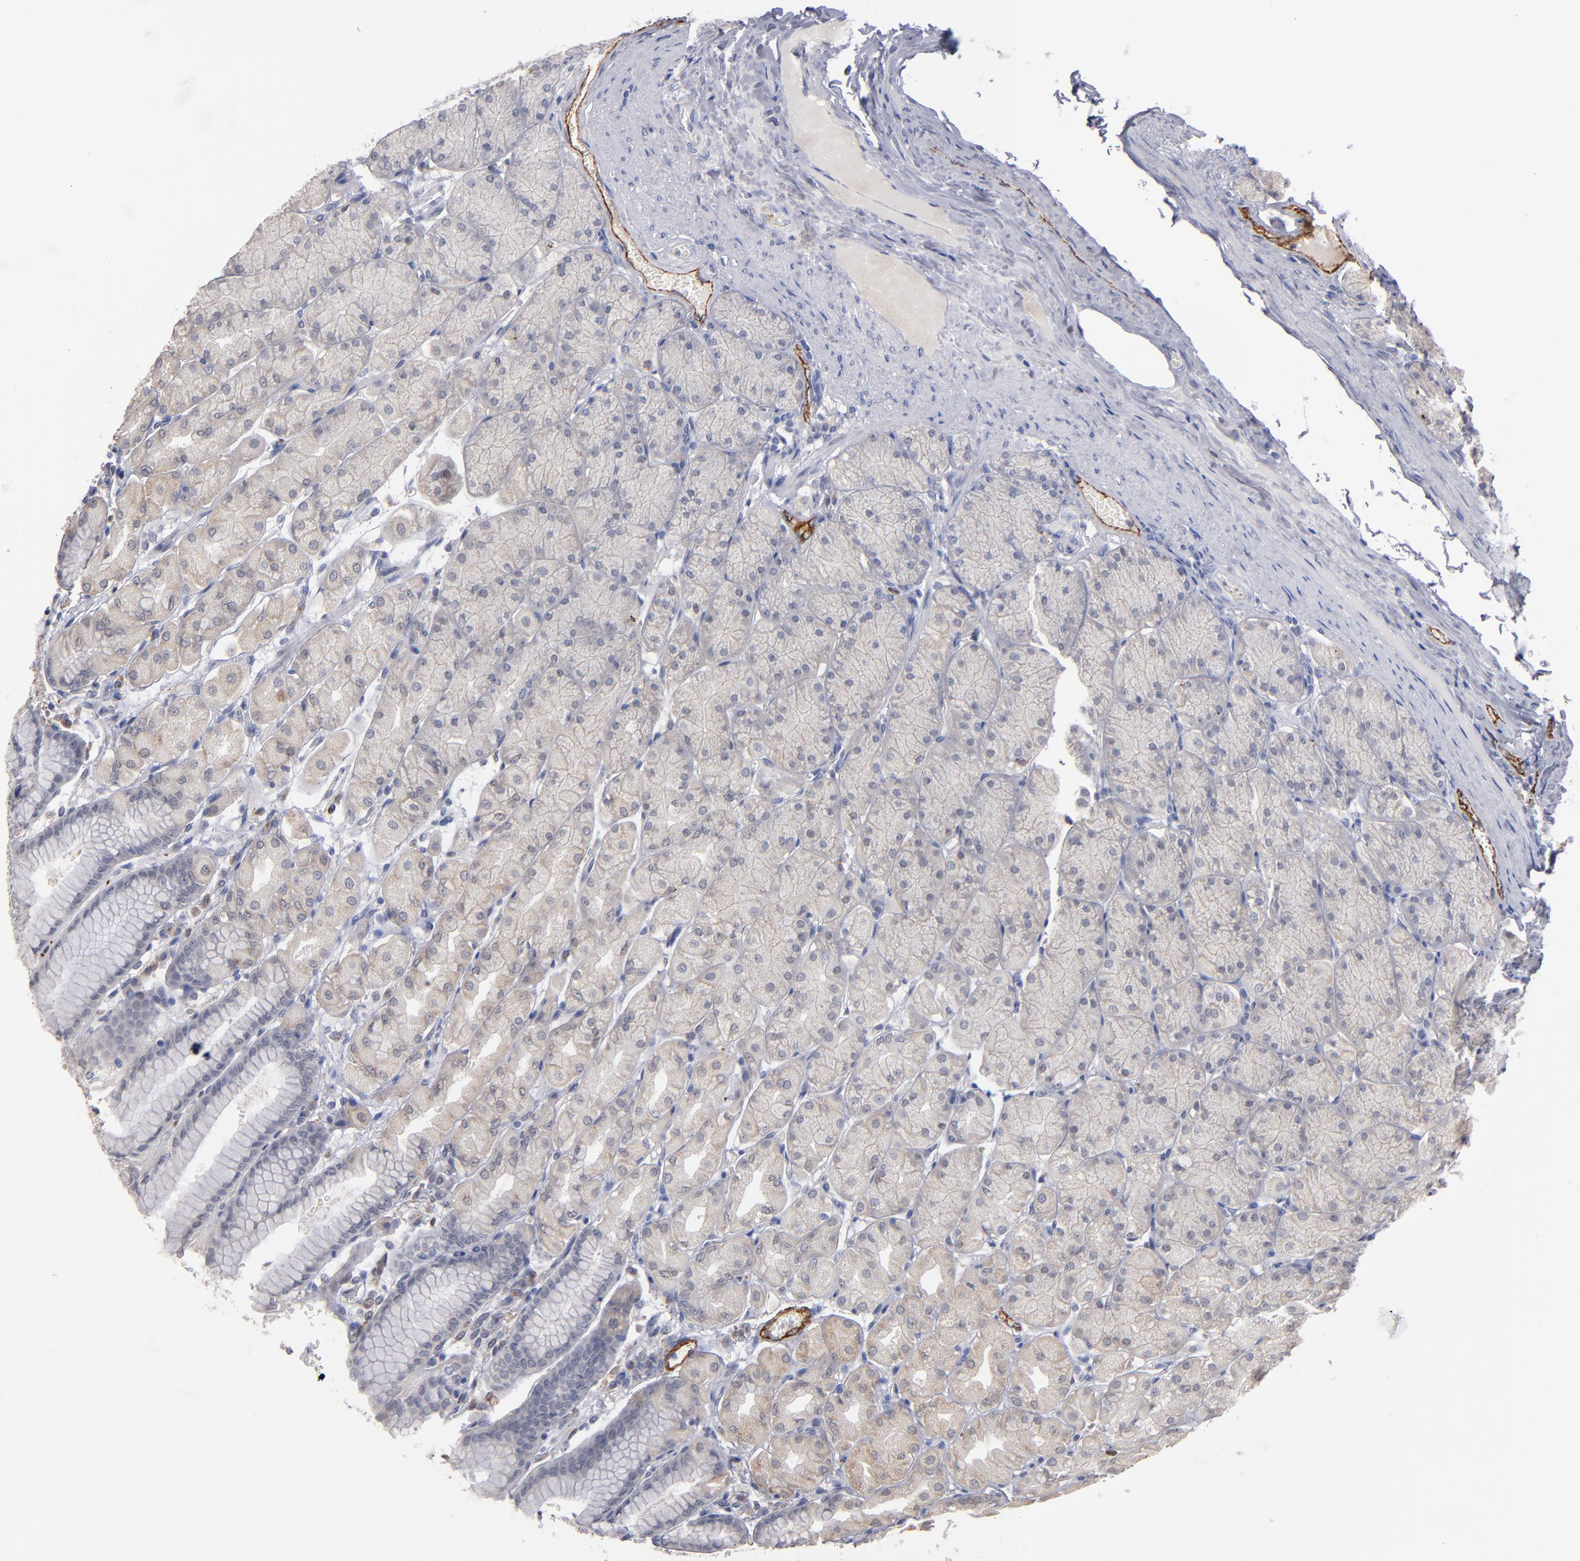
{"staining": {"intensity": "weak", "quantity": "<25%", "location": "cytoplasmic/membranous"}, "tissue": "stomach", "cell_type": "Glandular cells", "image_type": "normal", "snomed": [{"axis": "morphology", "description": "Normal tissue, NOS"}, {"axis": "topography", "description": "Stomach, upper"}], "caption": "Immunohistochemical staining of normal stomach exhibits no significant staining in glandular cells. (Immunohistochemistry (ihc), brightfield microscopy, high magnification).", "gene": "SELP", "patient": {"sex": "female", "age": 56}}